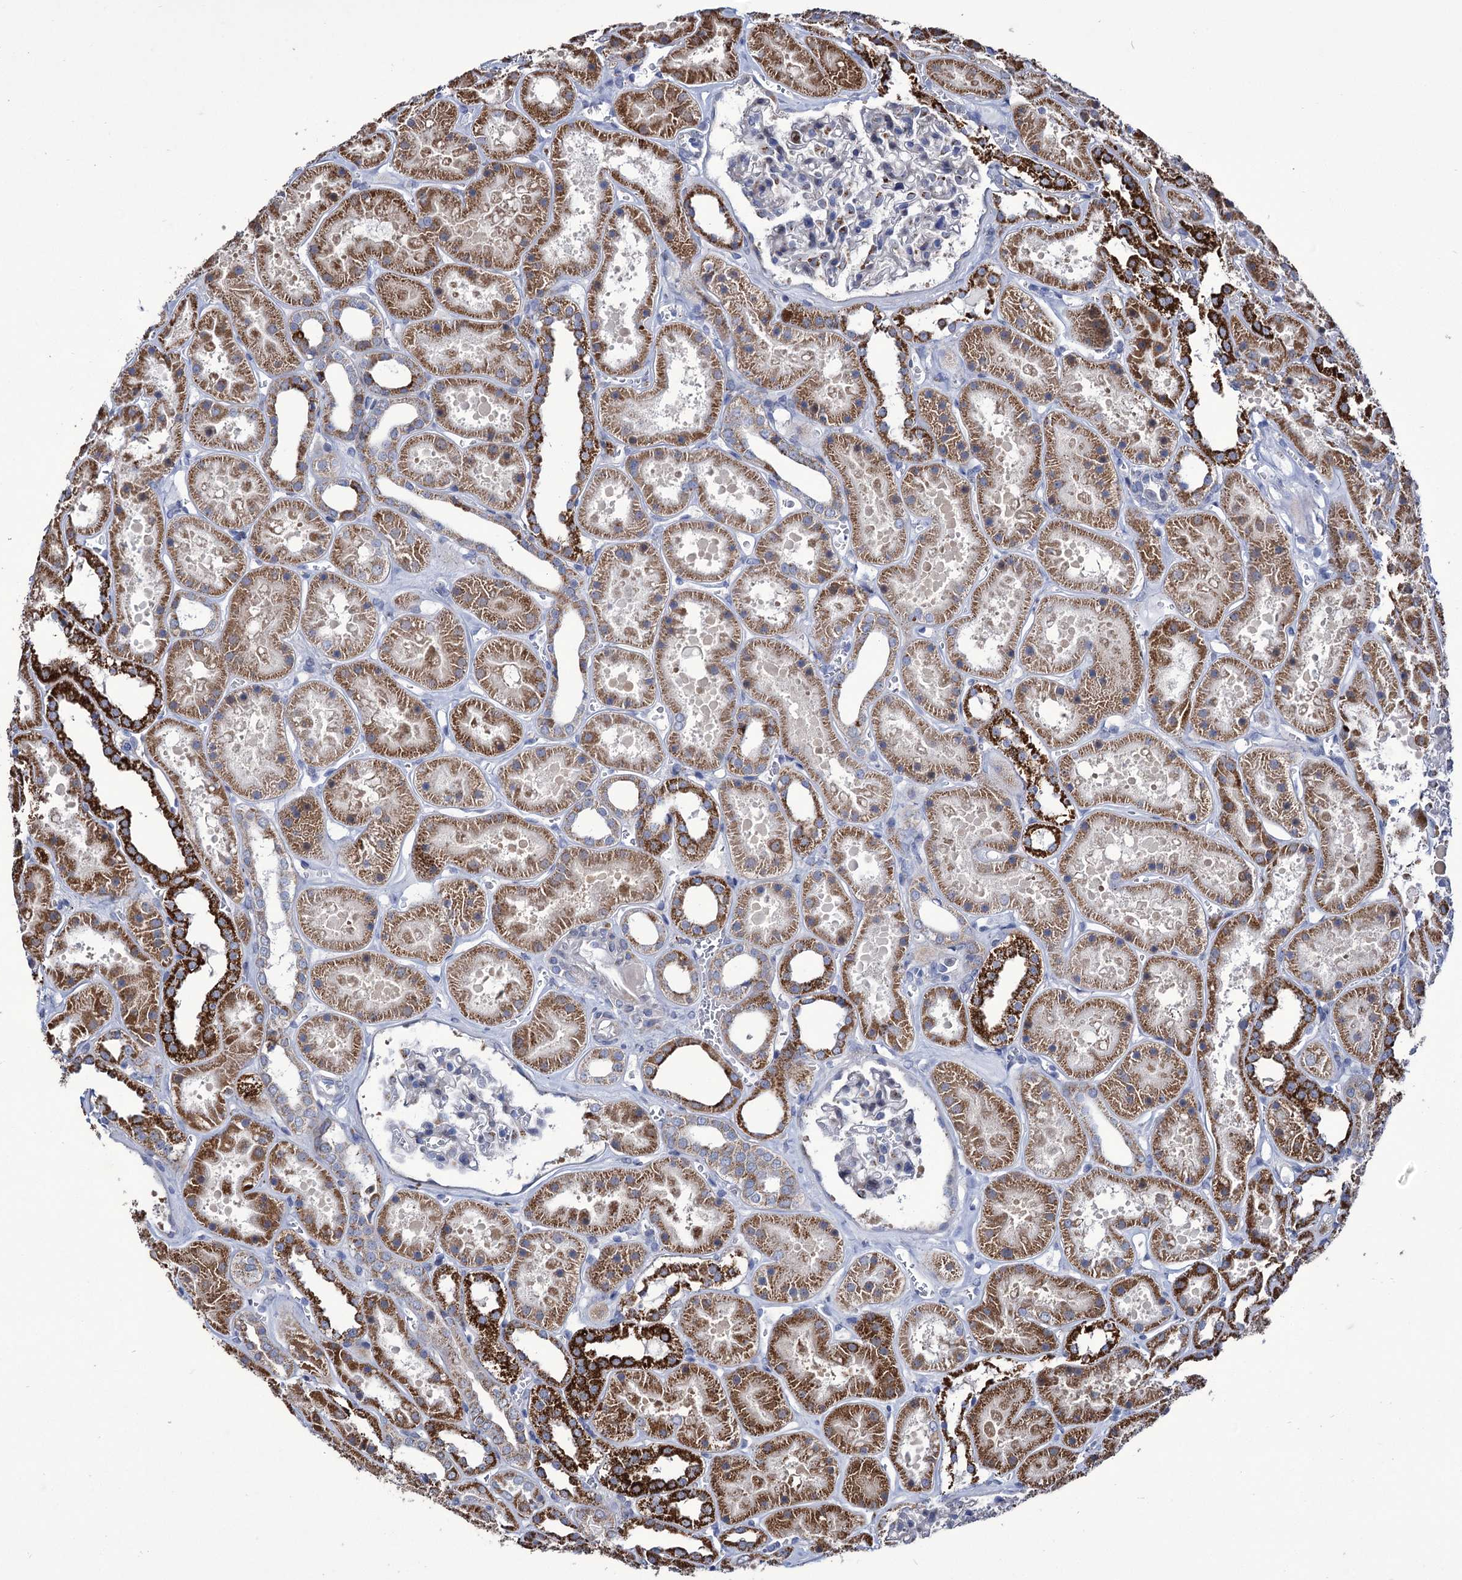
{"staining": {"intensity": "weak", "quantity": "<25%", "location": "cytoplasmic/membranous"}, "tissue": "kidney", "cell_type": "Cells in glomeruli", "image_type": "normal", "snomed": [{"axis": "morphology", "description": "Normal tissue, NOS"}, {"axis": "topography", "description": "Kidney"}], "caption": "This is an immunohistochemistry (IHC) histopathology image of unremarkable kidney. There is no expression in cells in glomeruli.", "gene": "TUBGCP5", "patient": {"sex": "female", "age": 41}}